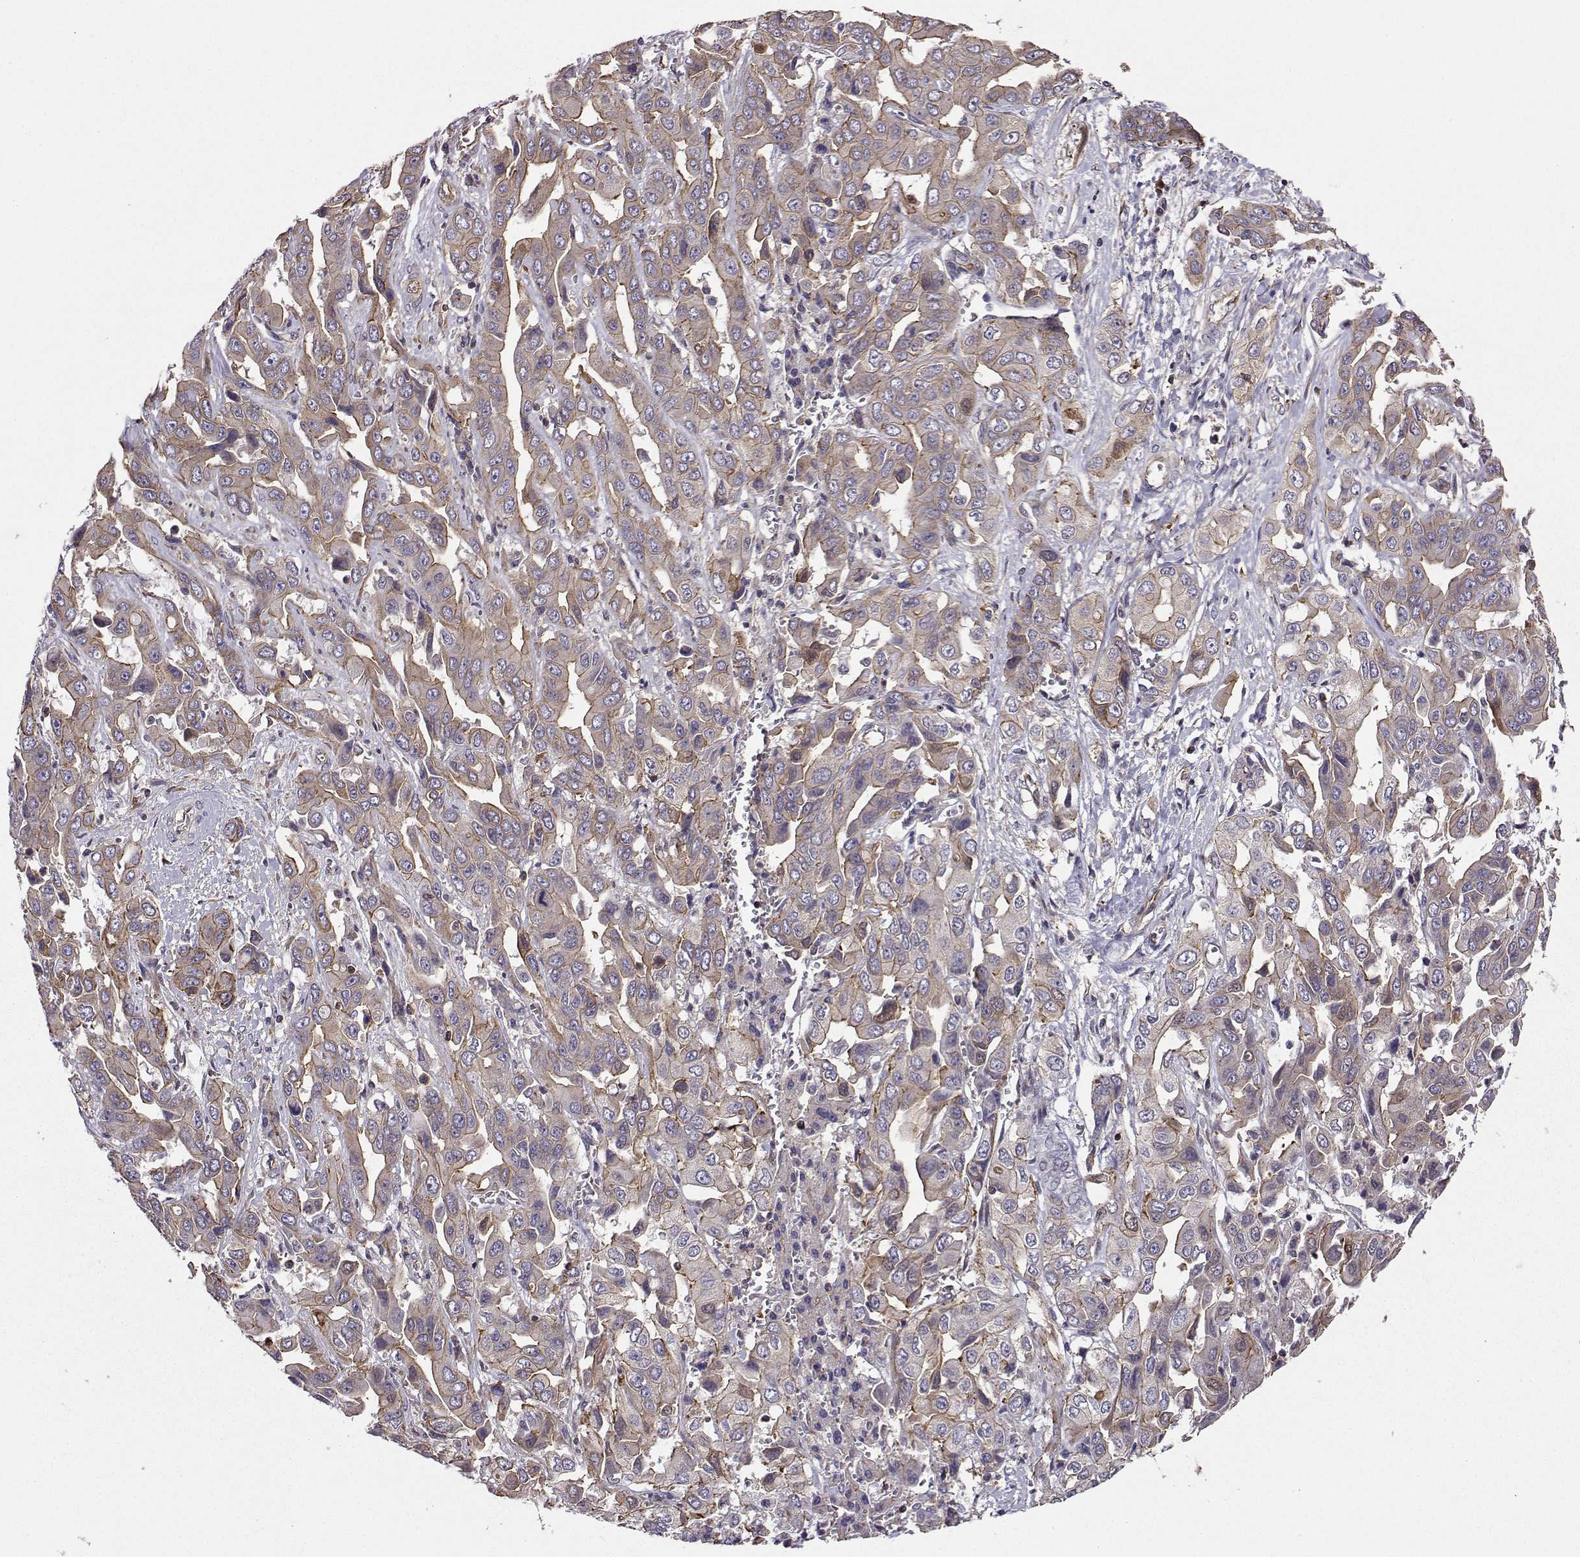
{"staining": {"intensity": "moderate", "quantity": "<25%", "location": "cytoplasmic/membranous"}, "tissue": "liver cancer", "cell_type": "Tumor cells", "image_type": "cancer", "snomed": [{"axis": "morphology", "description": "Cholangiocarcinoma"}, {"axis": "topography", "description": "Liver"}], "caption": "IHC image of human cholangiocarcinoma (liver) stained for a protein (brown), which displays low levels of moderate cytoplasmic/membranous expression in about <25% of tumor cells.", "gene": "ITGB8", "patient": {"sex": "female", "age": 52}}